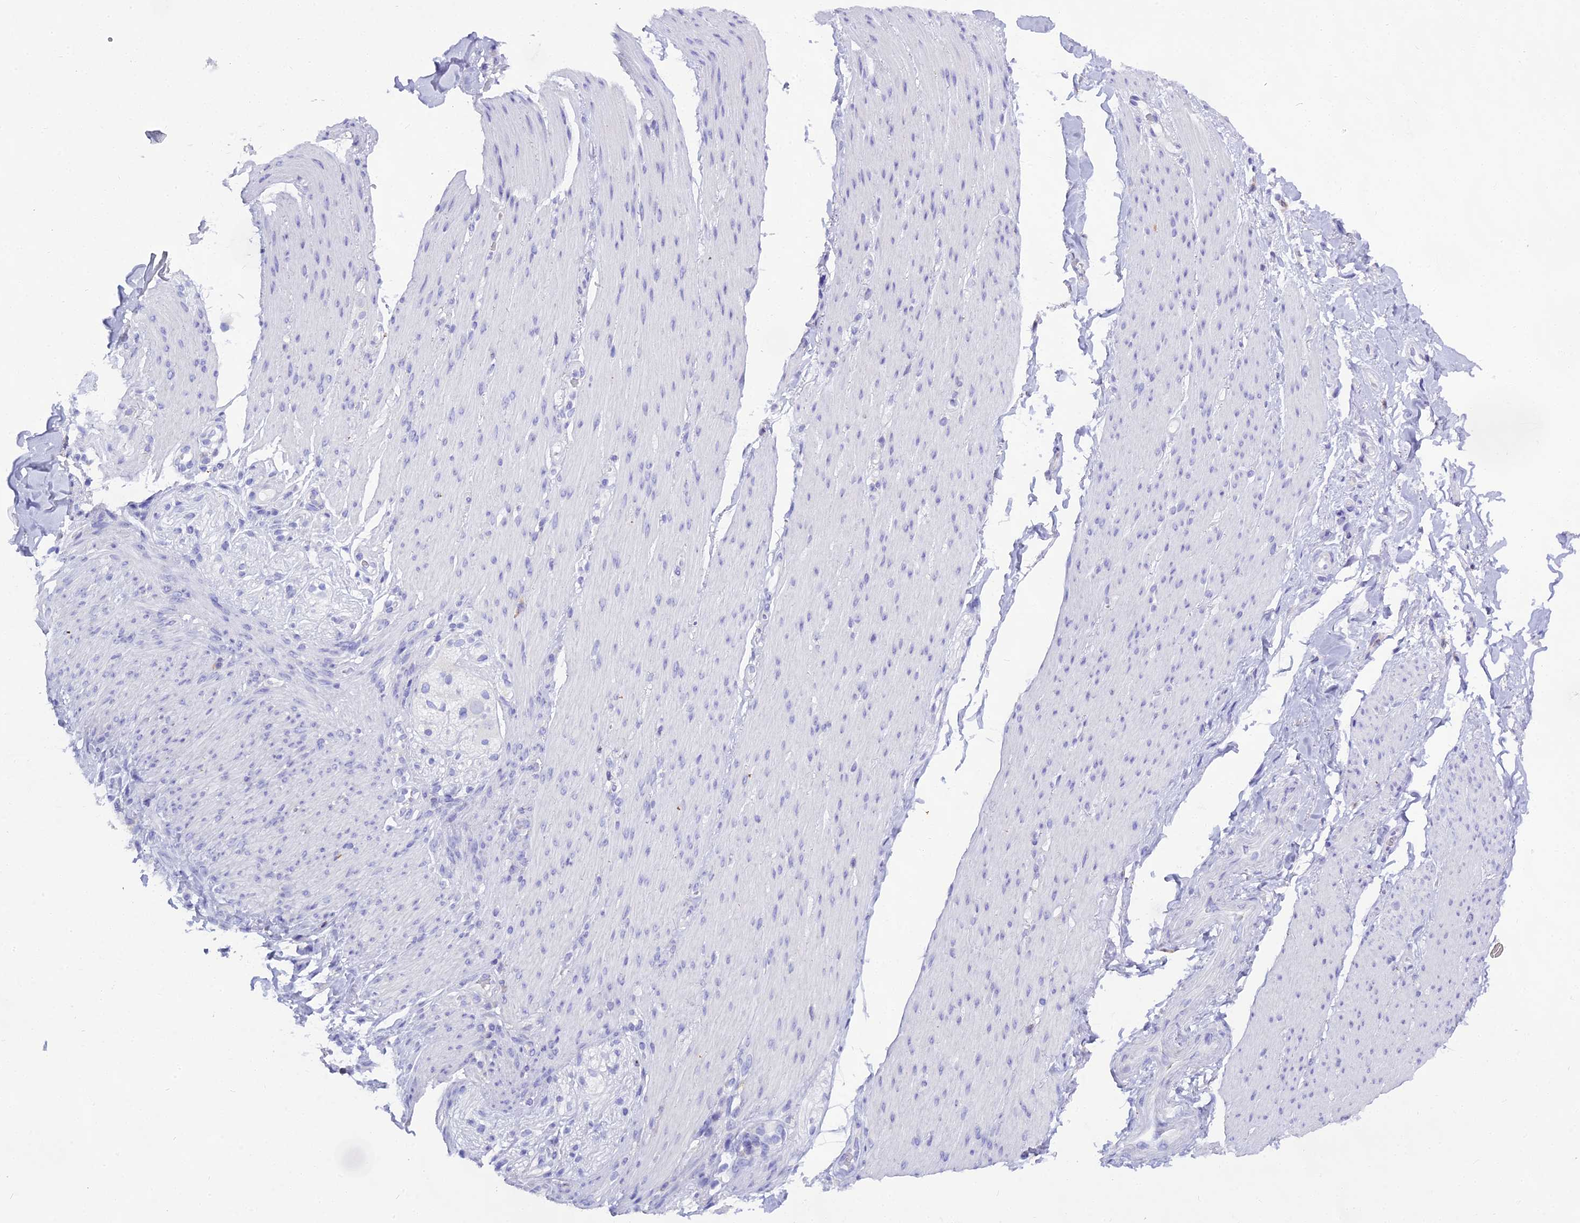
{"staining": {"intensity": "negative", "quantity": "none", "location": "none"}, "tissue": "adipose tissue", "cell_type": "Adipocytes", "image_type": "normal", "snomed": [{"axis": "morphology", "description": "Normal tissue, NOS"}, {"axis": "topography", "description": "Colon"}, {"axis": "topography", "description": "Peripheral nerve tissue"}], "caption": "Adipocytes show no significant positivity in unremarkable adipose tissue. (DAB immunohistochemistry, high magnification).", "gene": "CD5", "patient": {"sex": "female", "age": 61}}